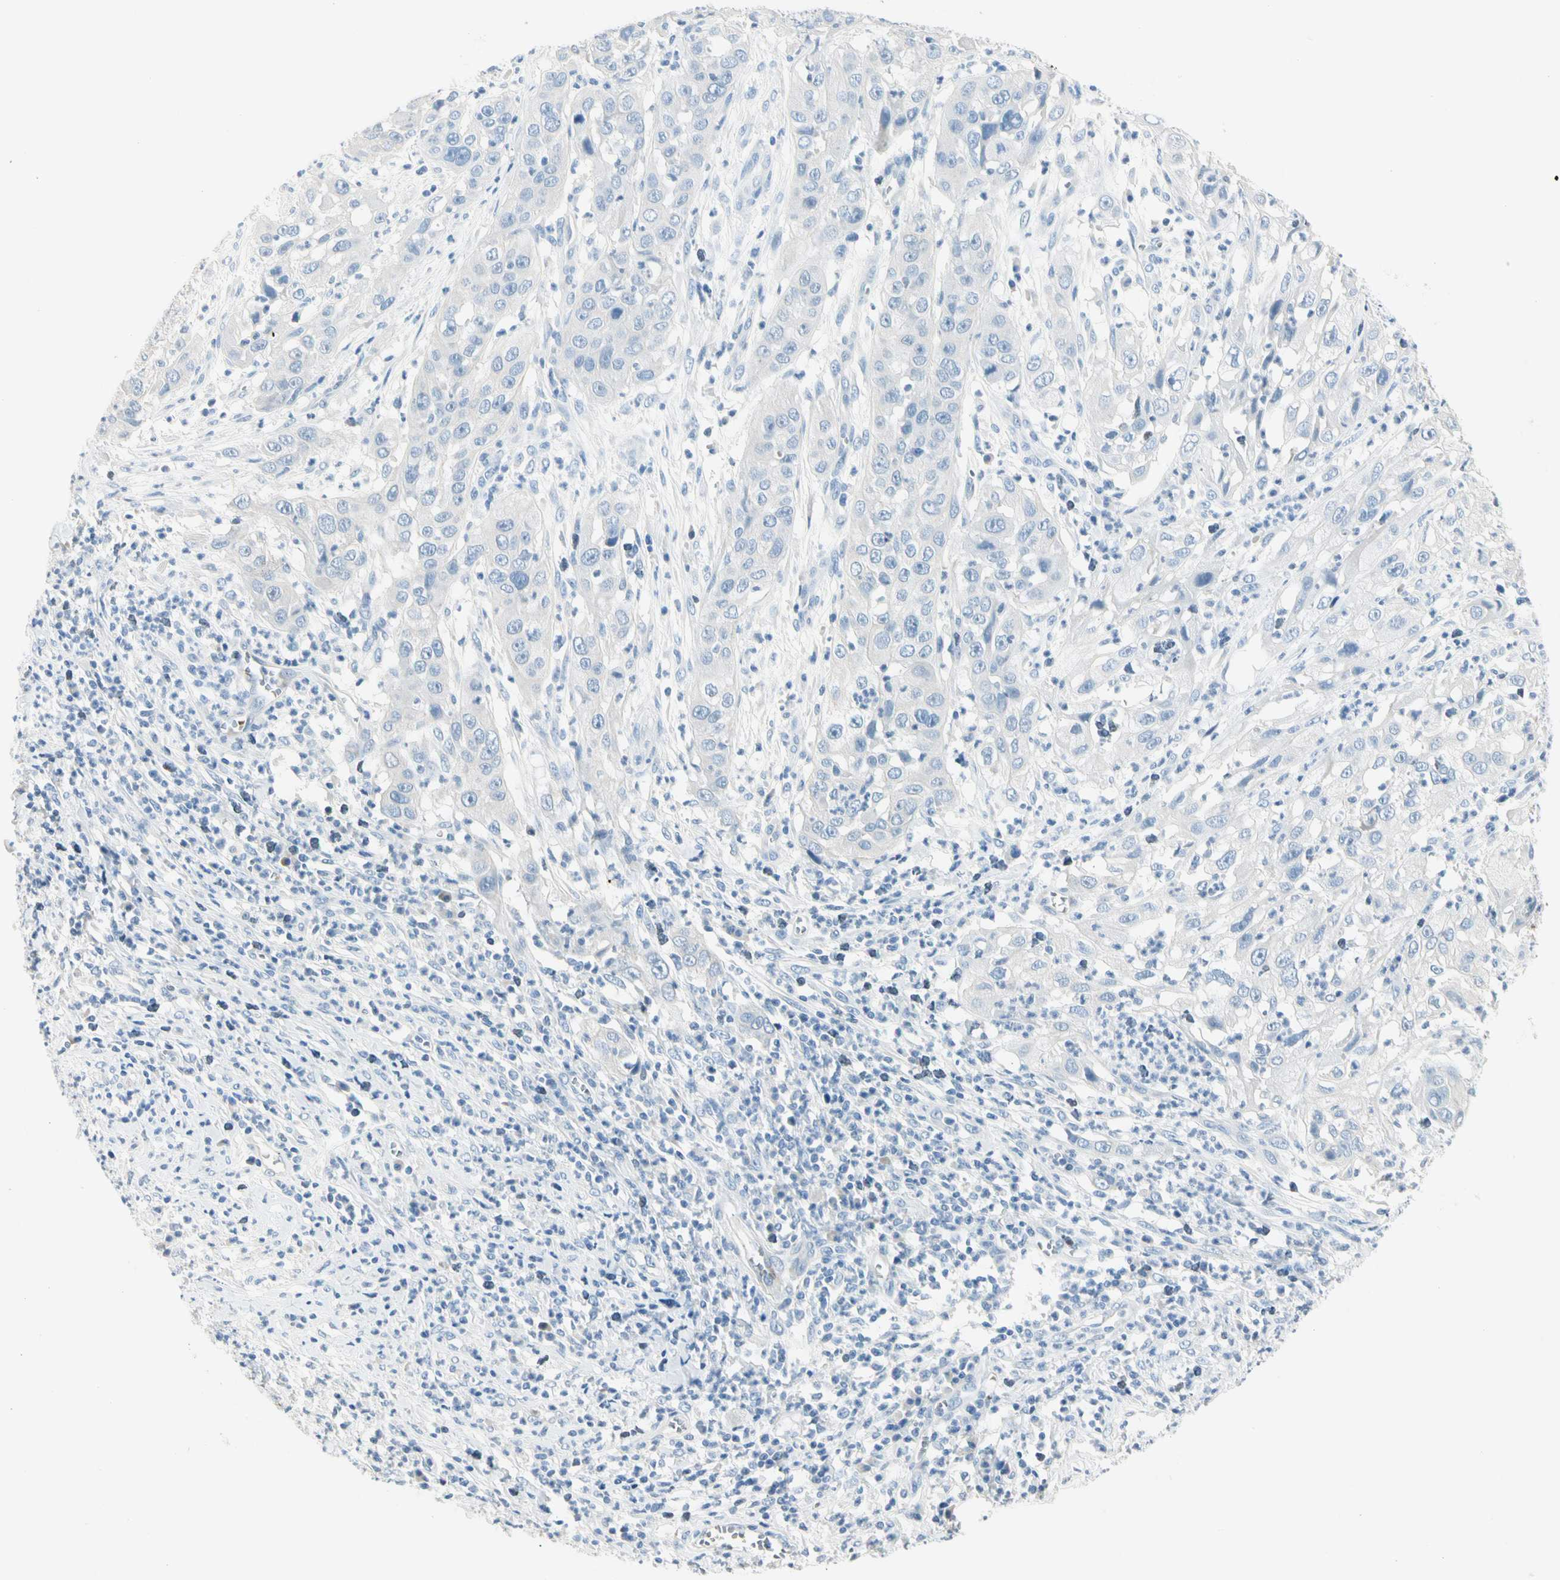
{"staining": {"intensity": "negative", "quantity": "none", "location": "none"}, "tissue": "cervical cancer", "cell_type": "Tumor cells", "image_type": "cancer", "snomed": [{"axis": "morphology", "description": "Squamous cell carcinoma, NOS"}, {"axis": "topography", "description": "Cervix"}], "caption": "Human cervical squamous cell carcinoma stained for a protein using immunohistochemistry (IHC) shows no positivity in tumor cells.", "gene": "CA1", "patient": {"sex": "female", "age": 32}}